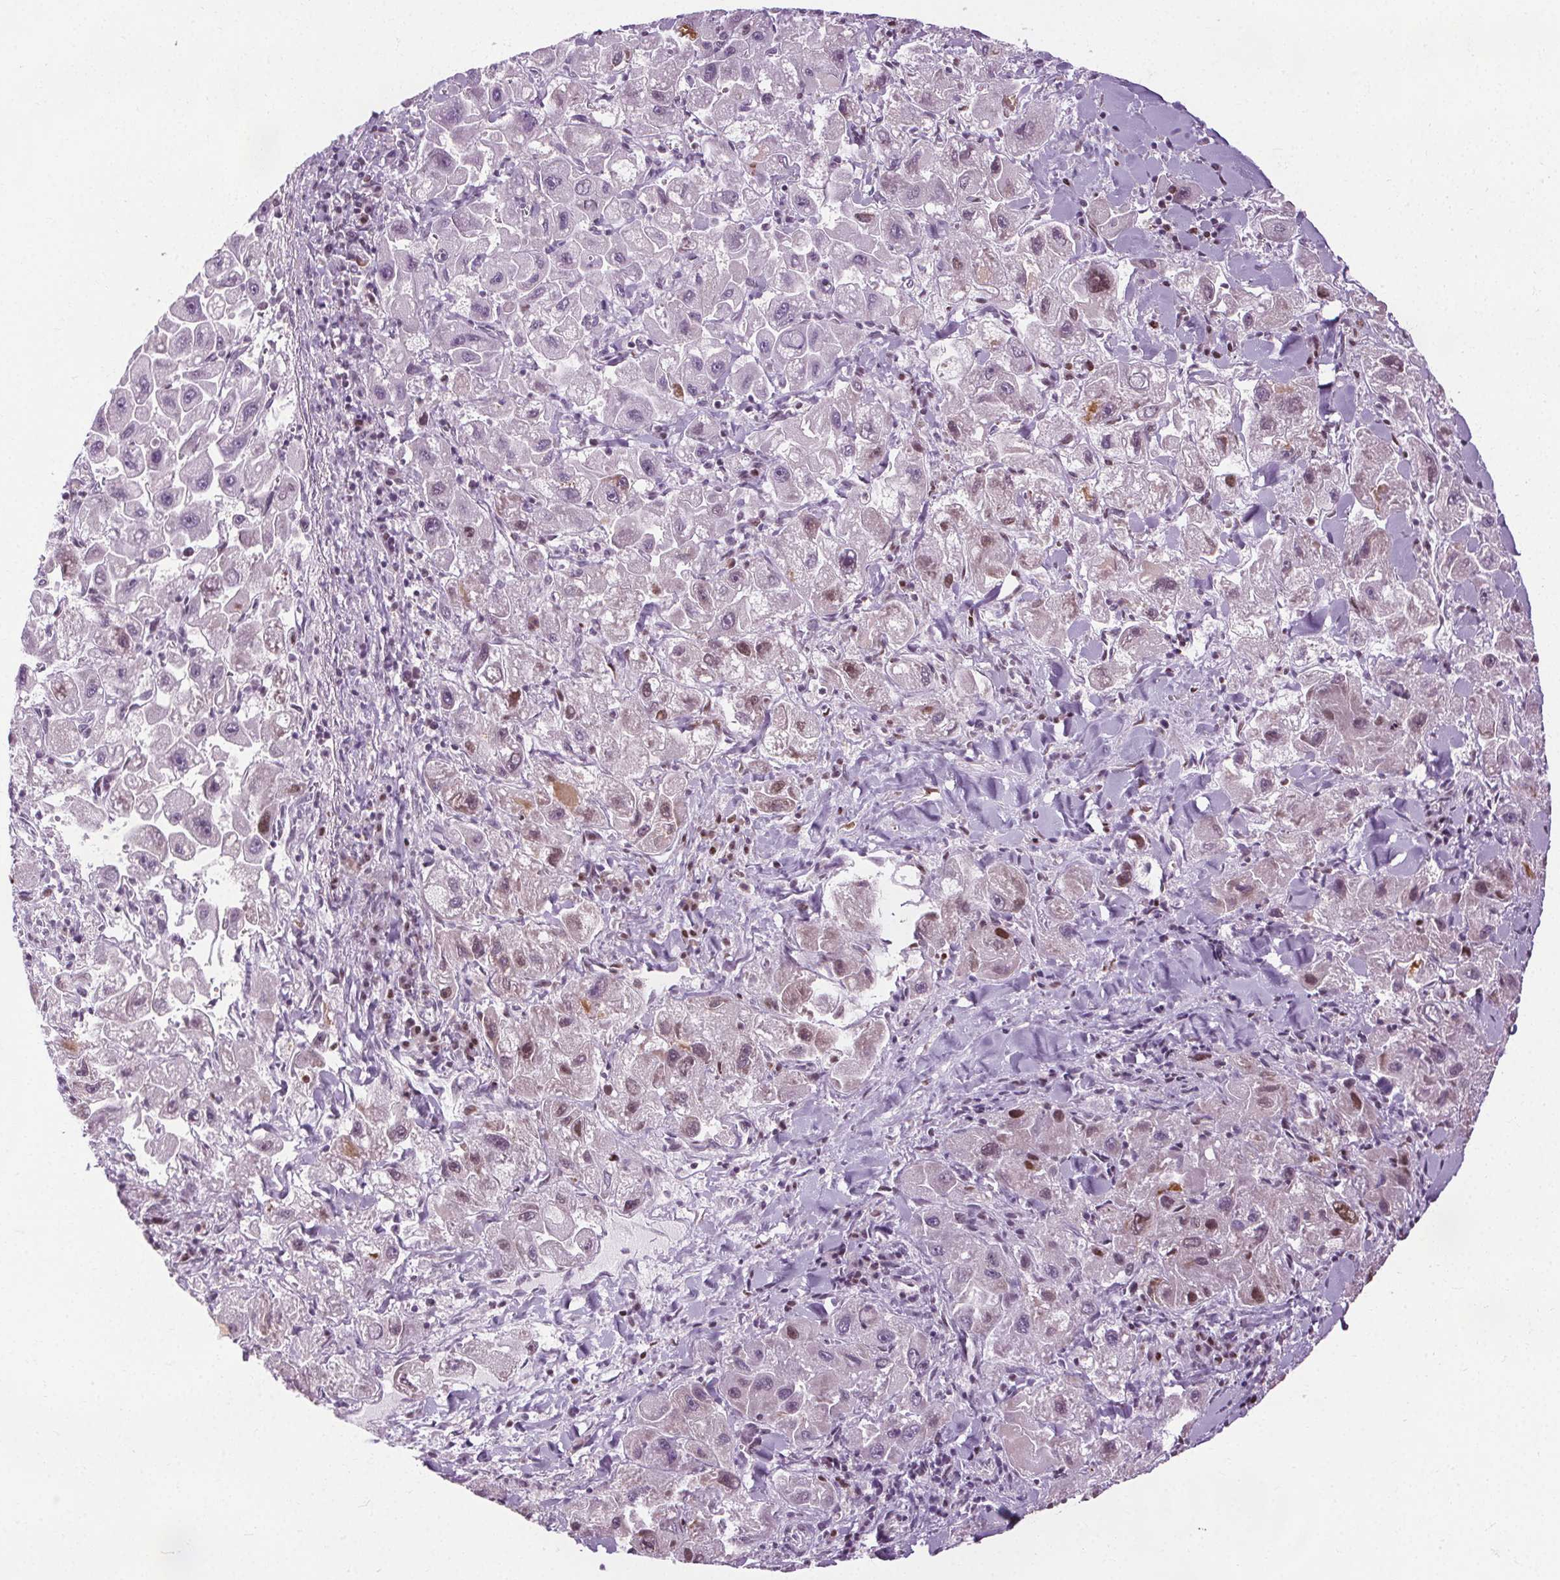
{"staining": {"intensity": "negative", "quantity": "none", "location": "none"}, "tissue": "liver cancer", "cell_type": "Tumor cells", "image_type": "cancer", "snomed": [{"axis": "morphology", "description": "Carcinoma, Hepatocellular, NOS"}, {"axis": "topography", "description": "Liver"}], "caption": "Tumor cells are negative for protein expression in human hepatocellular carcinoma (liver). (Stains: DAB immunohistochemistry with hematoxylin counter stain, Microscopy: brightfield microscopy at high magnification).", "gene": "CEBPA", "patient": {"sex": "male", "age": 24}}